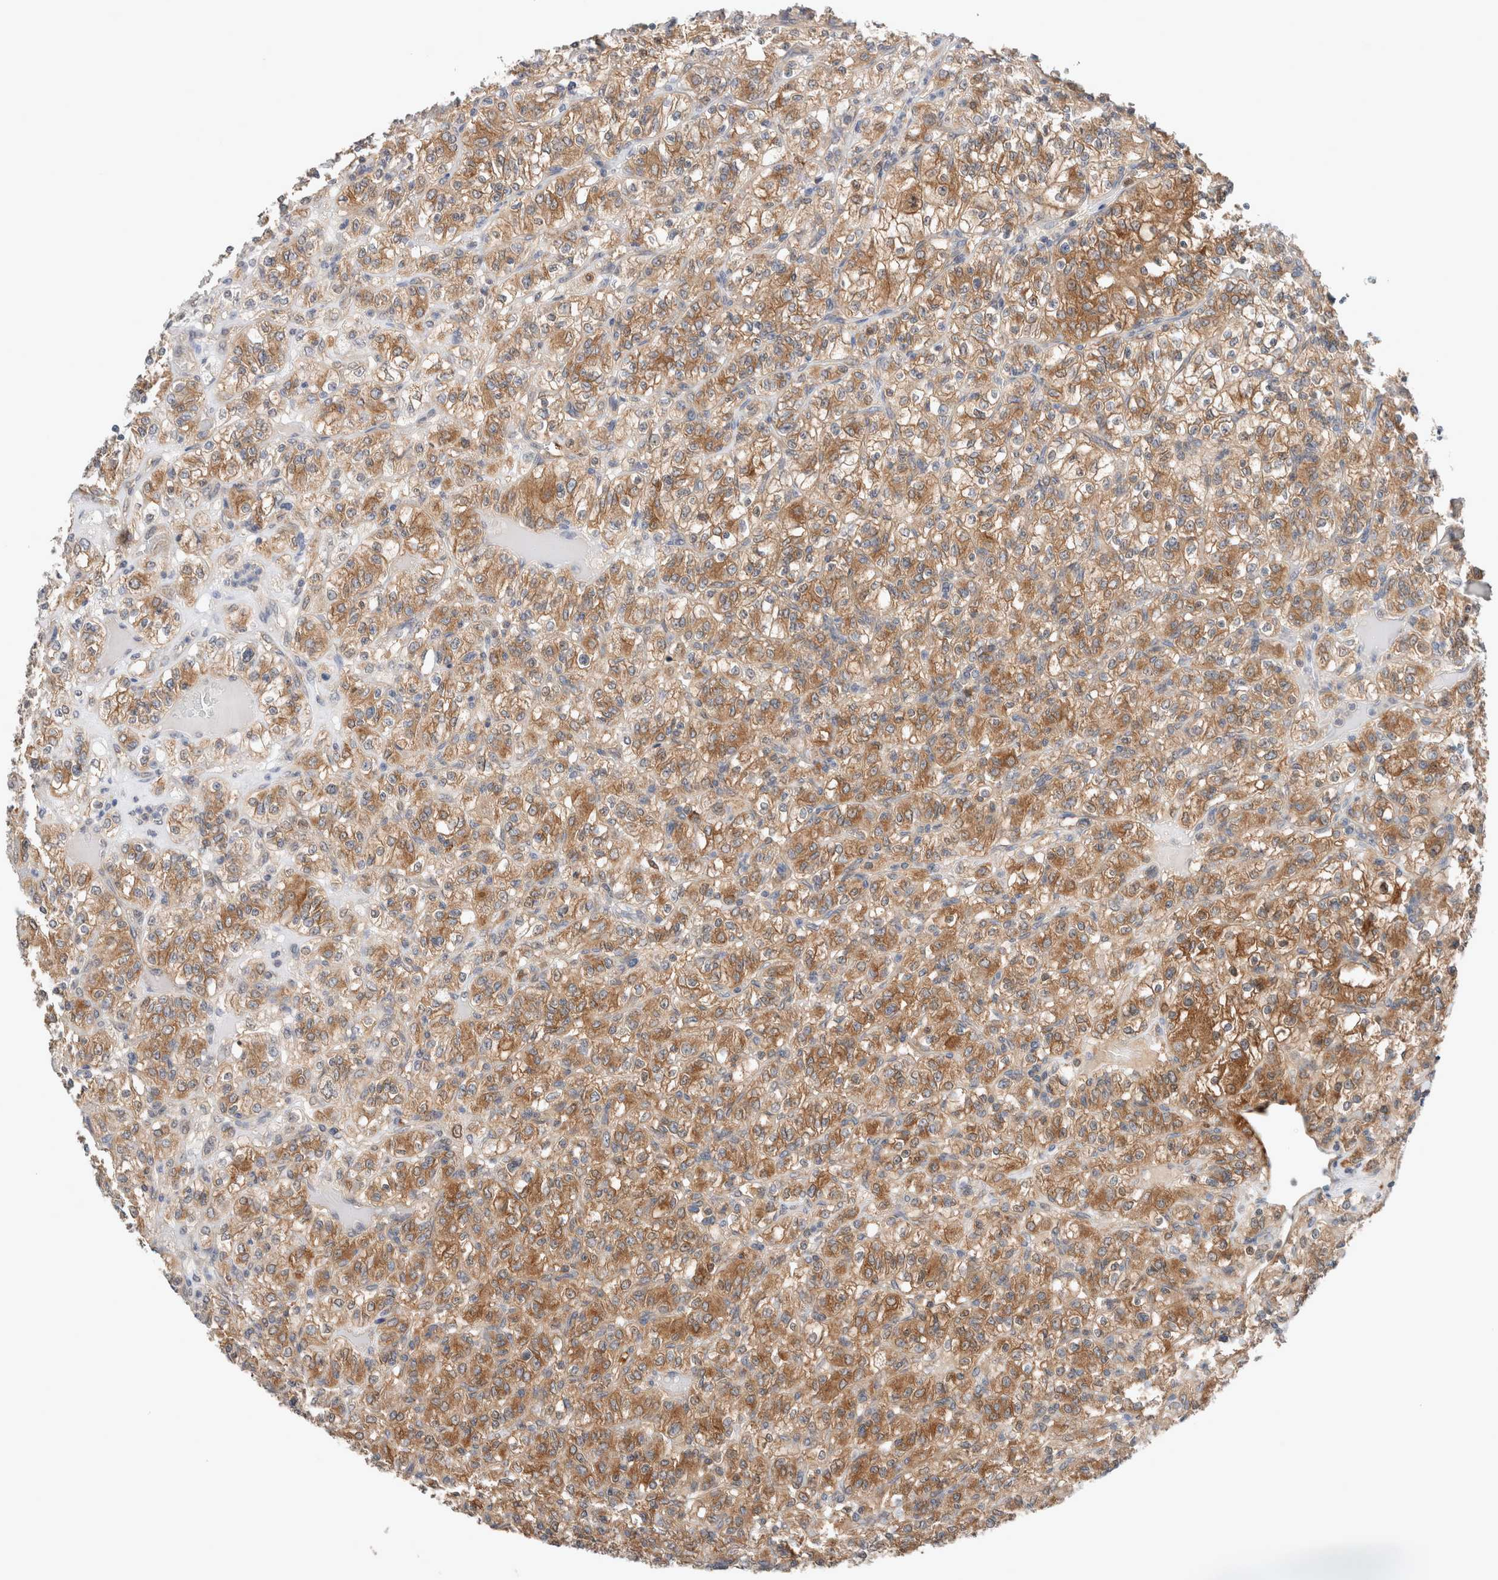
{"staining": {"intensity": "moderate", "quantity": ">75%", "location": "cytoplasmic/membranous"}, "tissue": "renal cancer", "cell_type": "Tumor cells", "image_type": "cancer", "snomed": [{"axis": "morphology", "description": "Normal tissue, NOS"}, {"axis": "morphology", "description": "Adenocarcinoma, NOS"}, {"axis": "topography", "description": "Kidney"}], "caption": "High-power microscopy captured an immunohistochemistry (IHC) image of renal adenocarcinoma, revealing moderate cytoplasmic/membranous positivity in approximately >75% of tumor cells.", "gene": "XPNPEP1", "patient": {"sex": "female", "age": 72}}